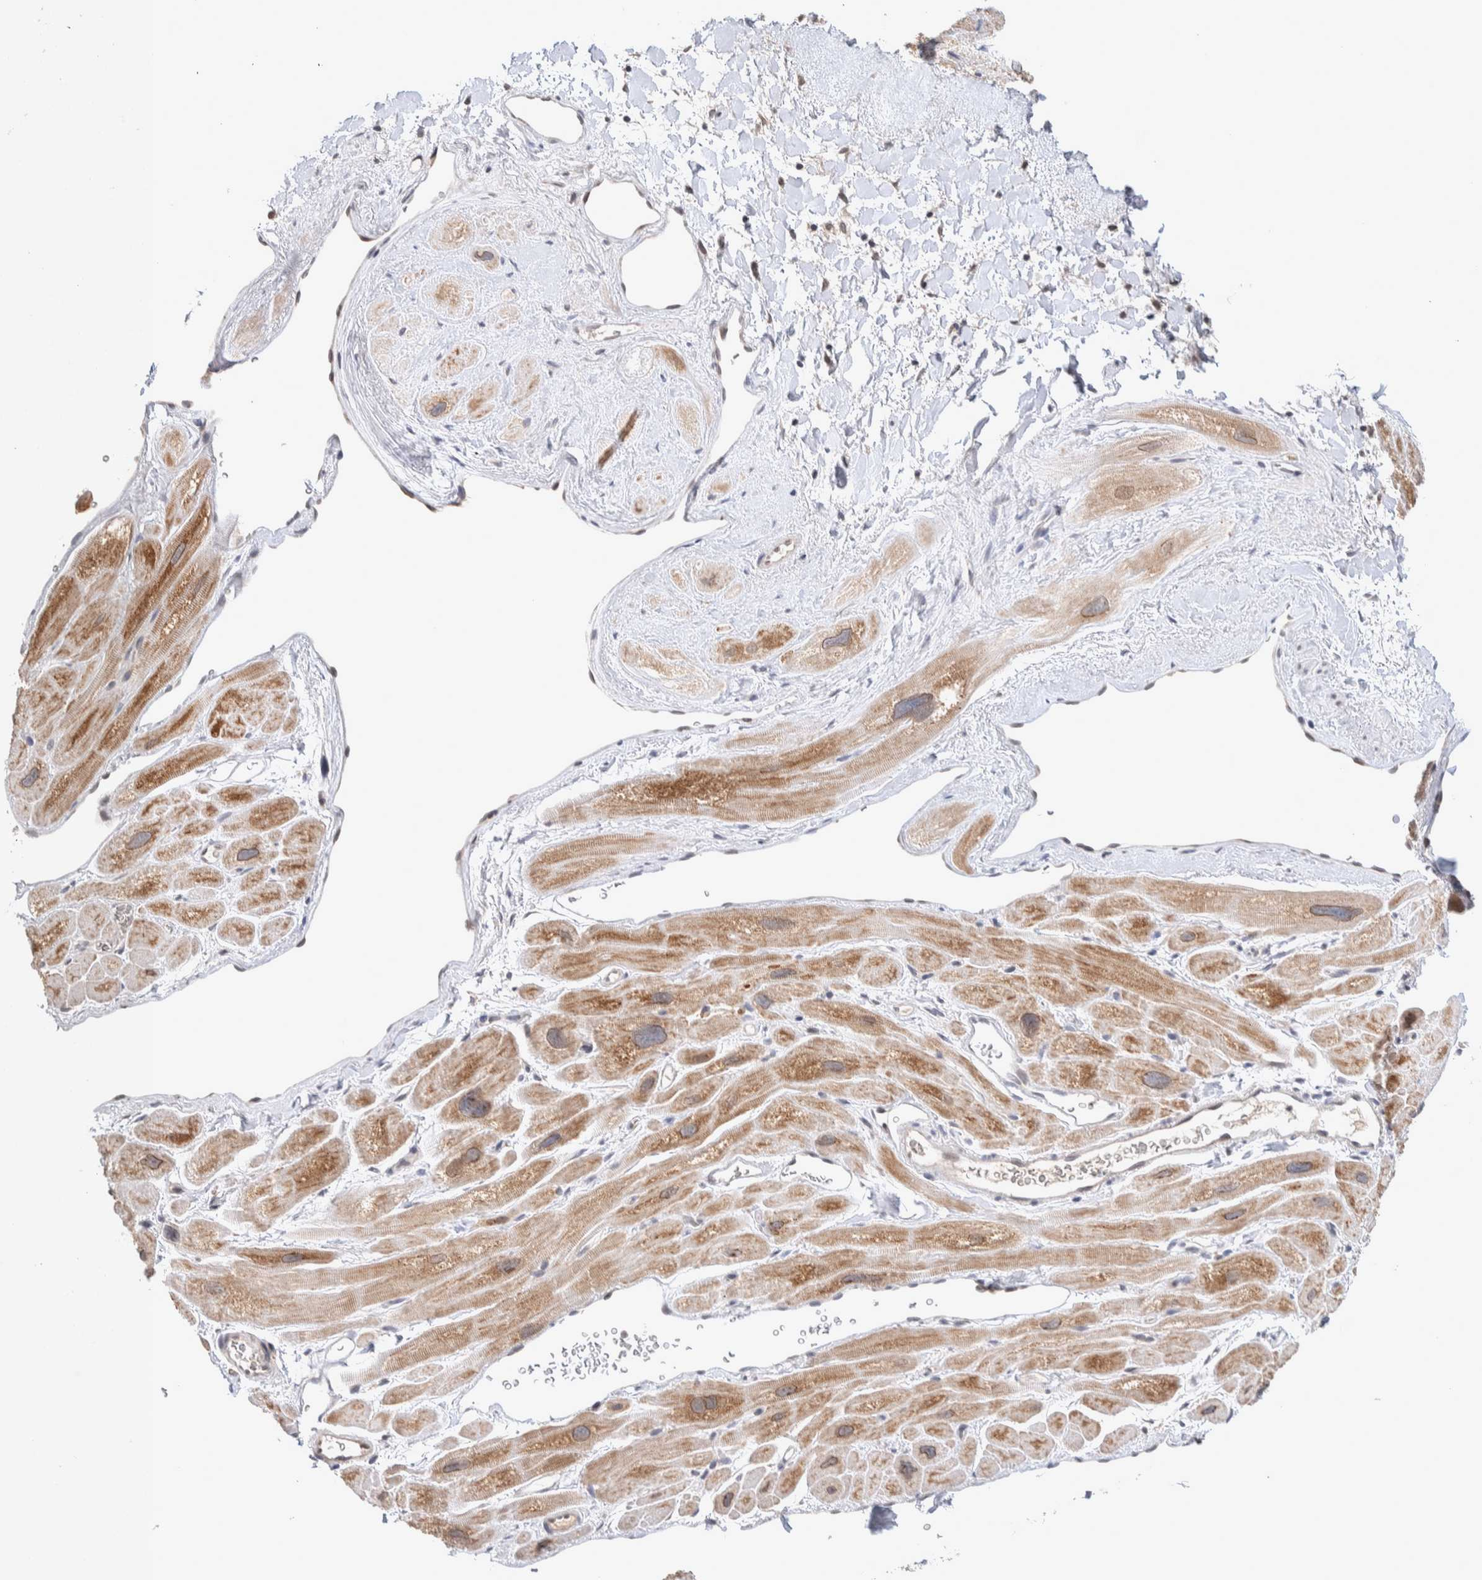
{"staining": {"intensity": "moderate", "quantity": ">75%", "location": "cytoplasmic/membranous,nuclear"}, "tissue": "heart muscle", "cell_type": "Cardiomyocytes", "image_type": "normal", "snomed": [{"axis": "morphology", "description": "Normal tissue, NOS"}, {"axis": "topography", "description": "Heart"}], "caption": "A brown stain shows moderate cytoplasmic/membranous,nuclear staining of a protein in cardiomyocytes of unremarkable heart muscle. (IHC, brightfield microscopy, high magnification).", "gene": "CRAT", "patient": {"sex": "male", "age": 49}}